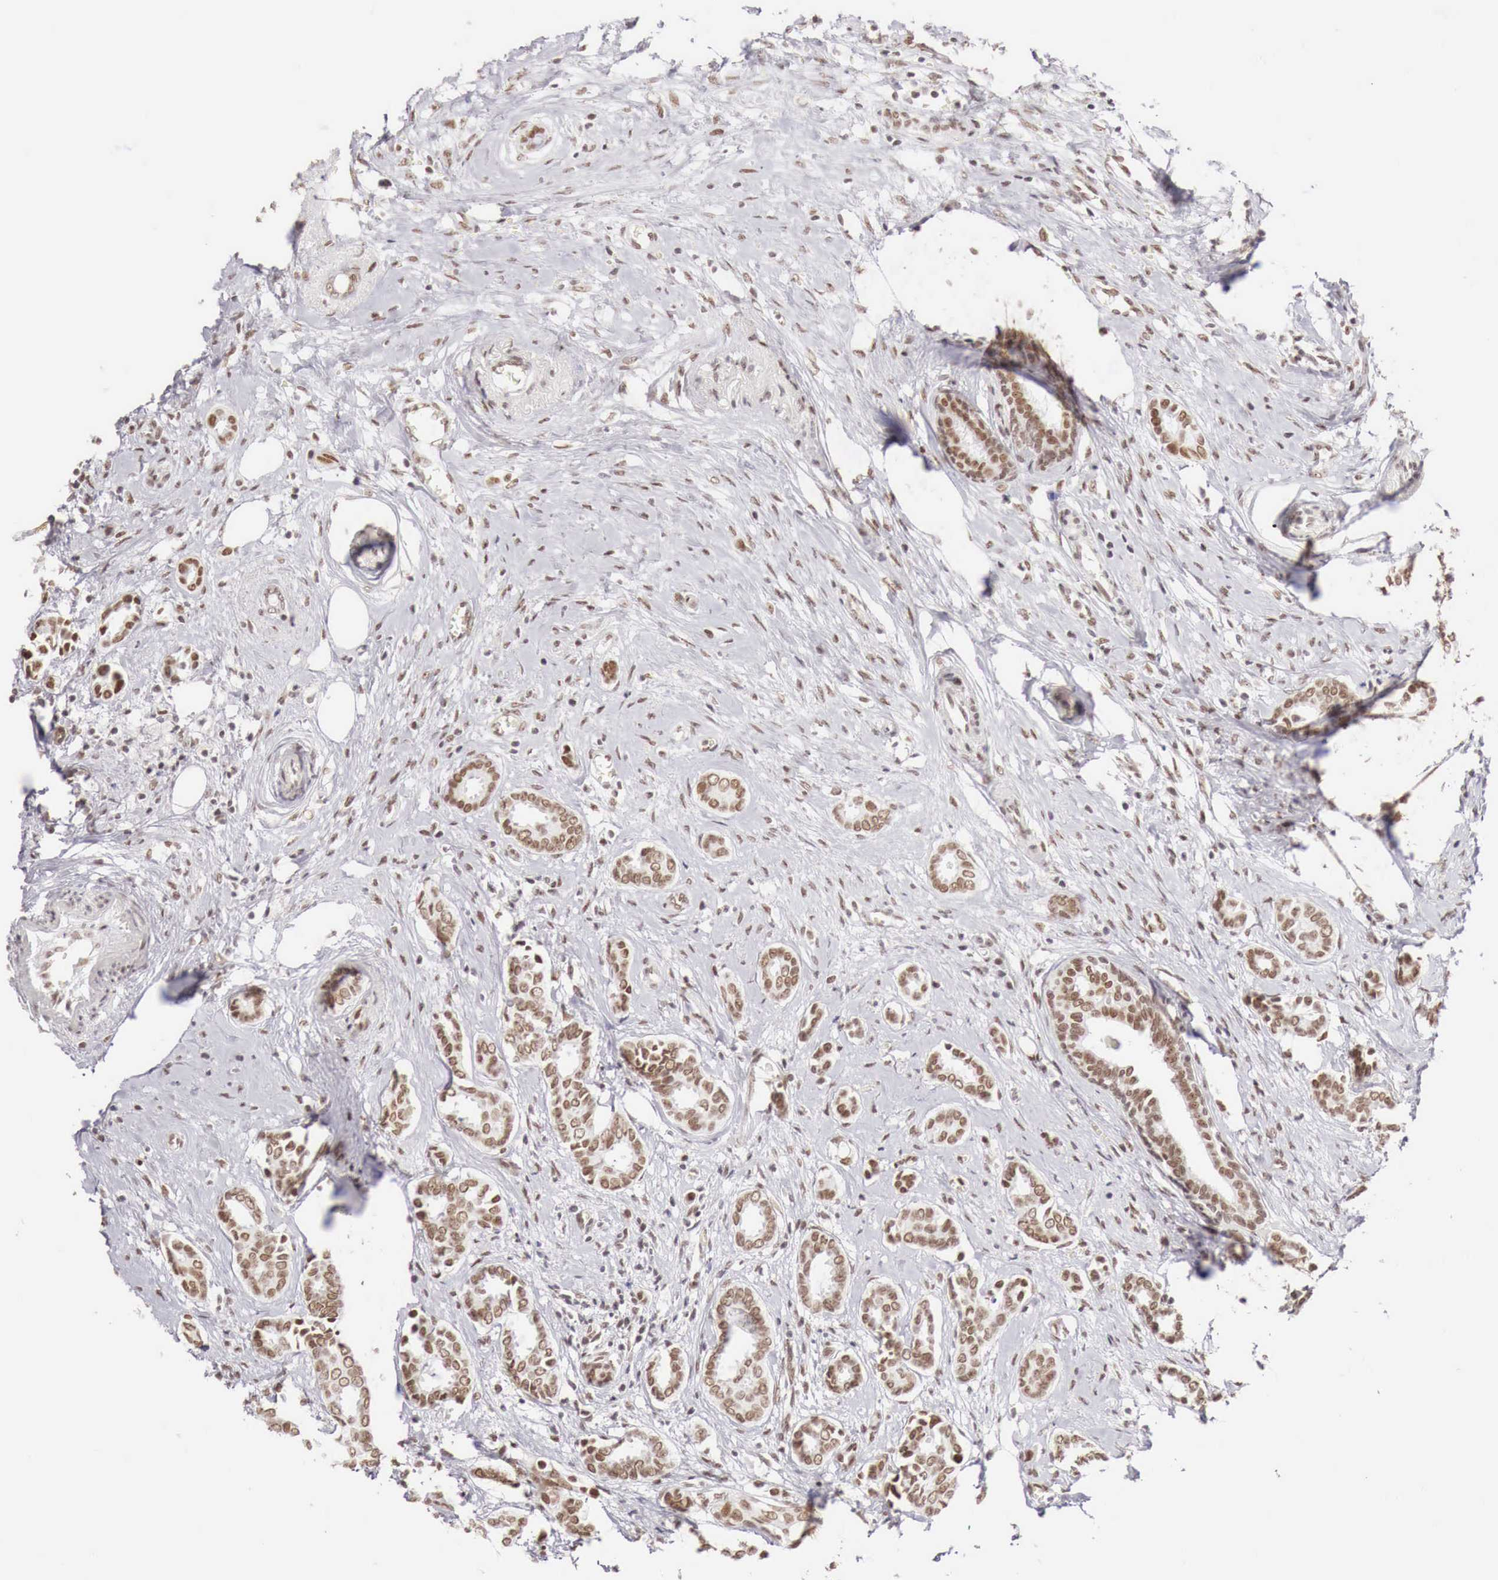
{"staining": {"intensity": "strong", "quantity": ">75%", "location": "nuclear"}, "tissue": "breast cancer", "cell_type": "Tumor cells", "image_type": "cancer", "snomed": [{"axis": "morphology", "description": "Duct carcinoma"}, {"axis": "topography", "description": "Breast"}], "caption": "A photomicrograph of breast cancer (intraductal carcinoma) stained for a protein shows strong nuclear brown staining in tumor cells. (IHC, brightfield microscopy, high magnification).", "gene": "PHF14", "patient": {"sex": "female", "age": 50}}